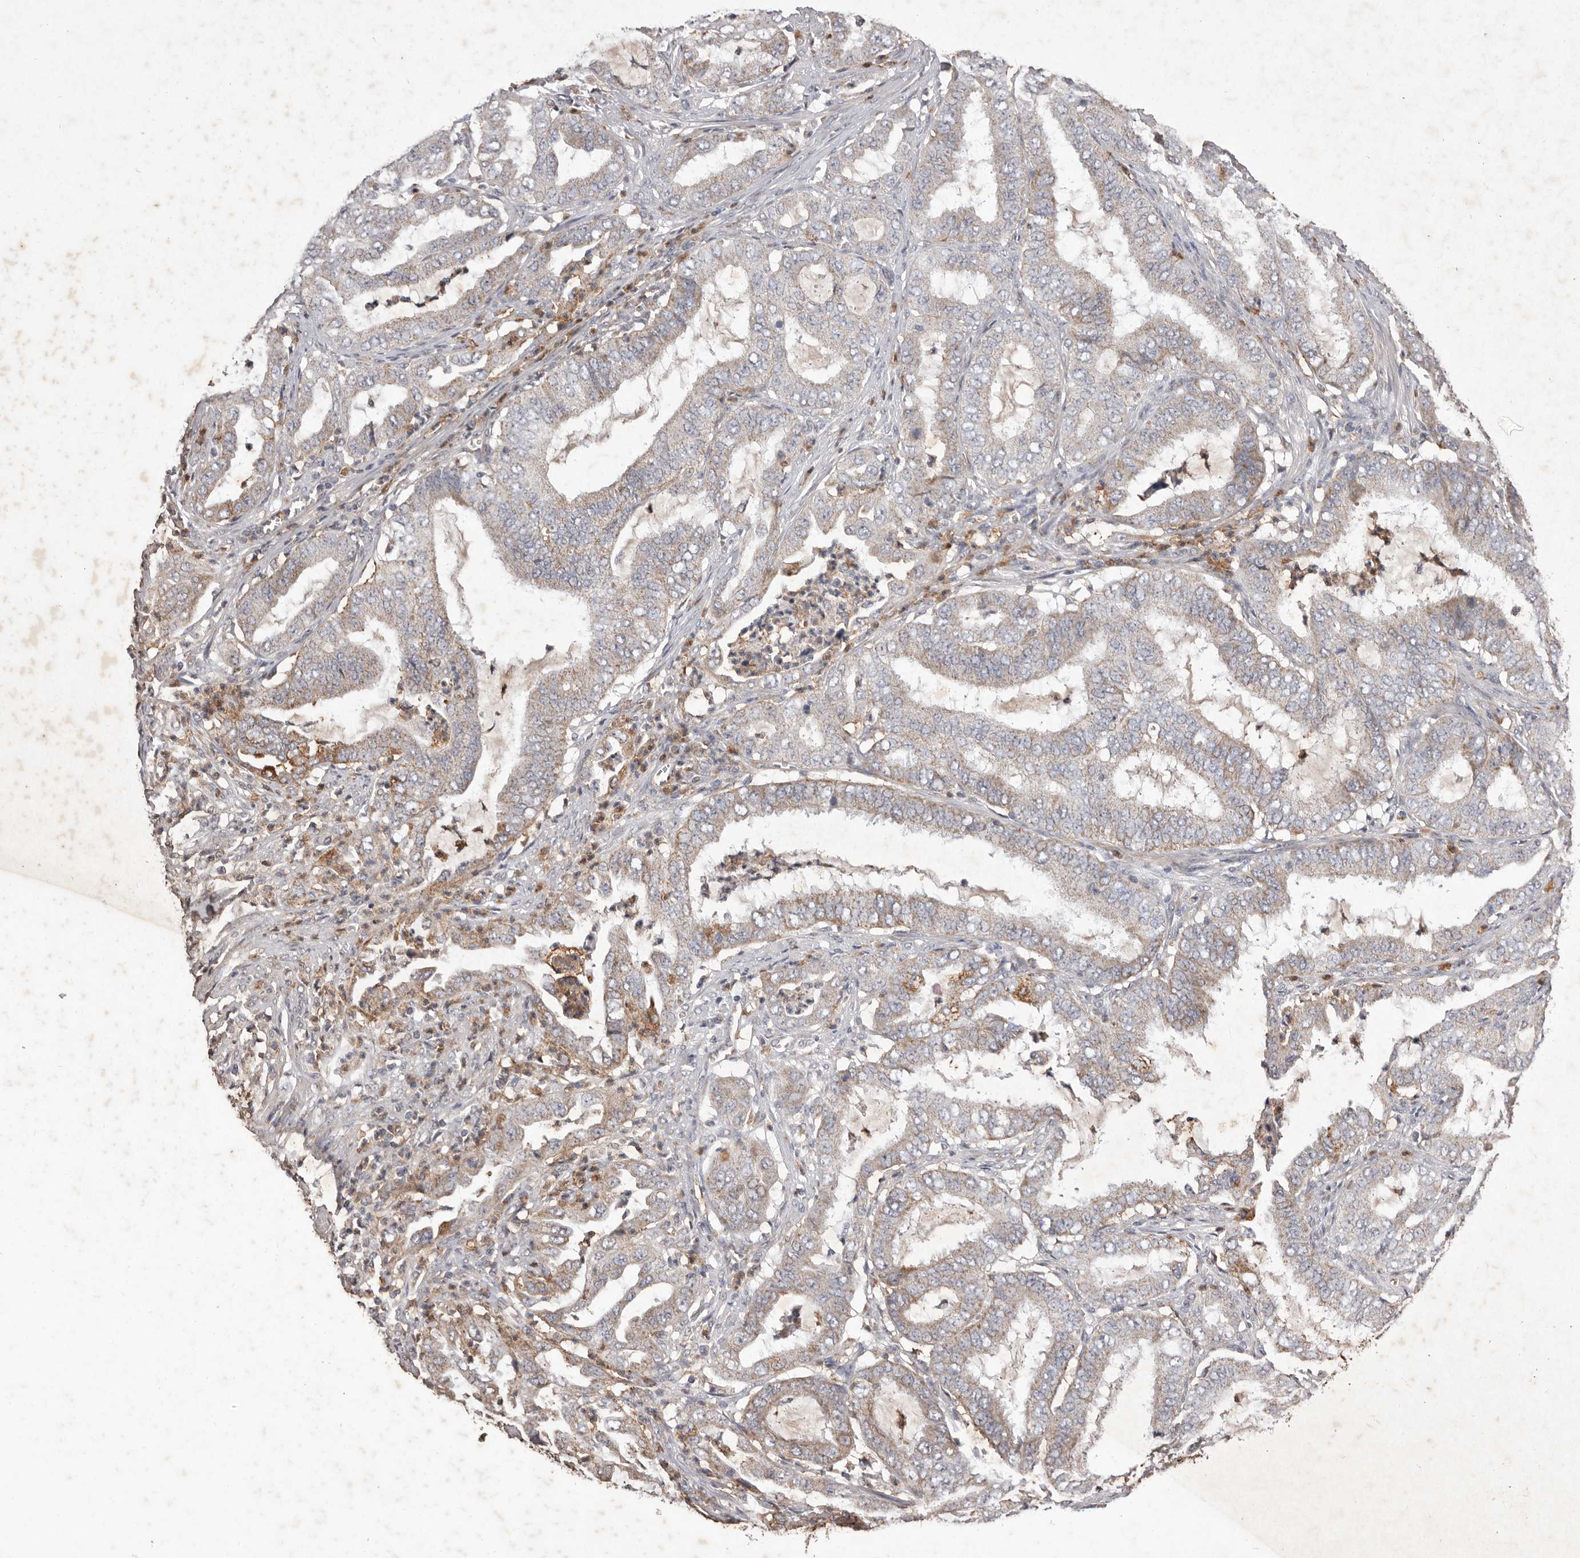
{"staining": {"intensity": "weak", "quantity": "25%-75%", "location": "cytoplasmic/membranous"}, "tissue": "endometrial cancer", "cell_type": "Tumor cells", "image_type": "cancer", "snomed": [{"axis": "morphology", "description": "Adenocarcinoma, NOS"}, {"axis": "topography", "description": "Endometrium"}], "caption": "Tumor cells display low levels of weak cytoplasmic/membranous expression in about 25%-75% of cells in endometrial cancer (adenocarcinoma). (brown staining indicates protein expression, while blue staining denotes nuclei).", "gene": "CXCL14", "patient": {"sex": "female", "age": 51}}